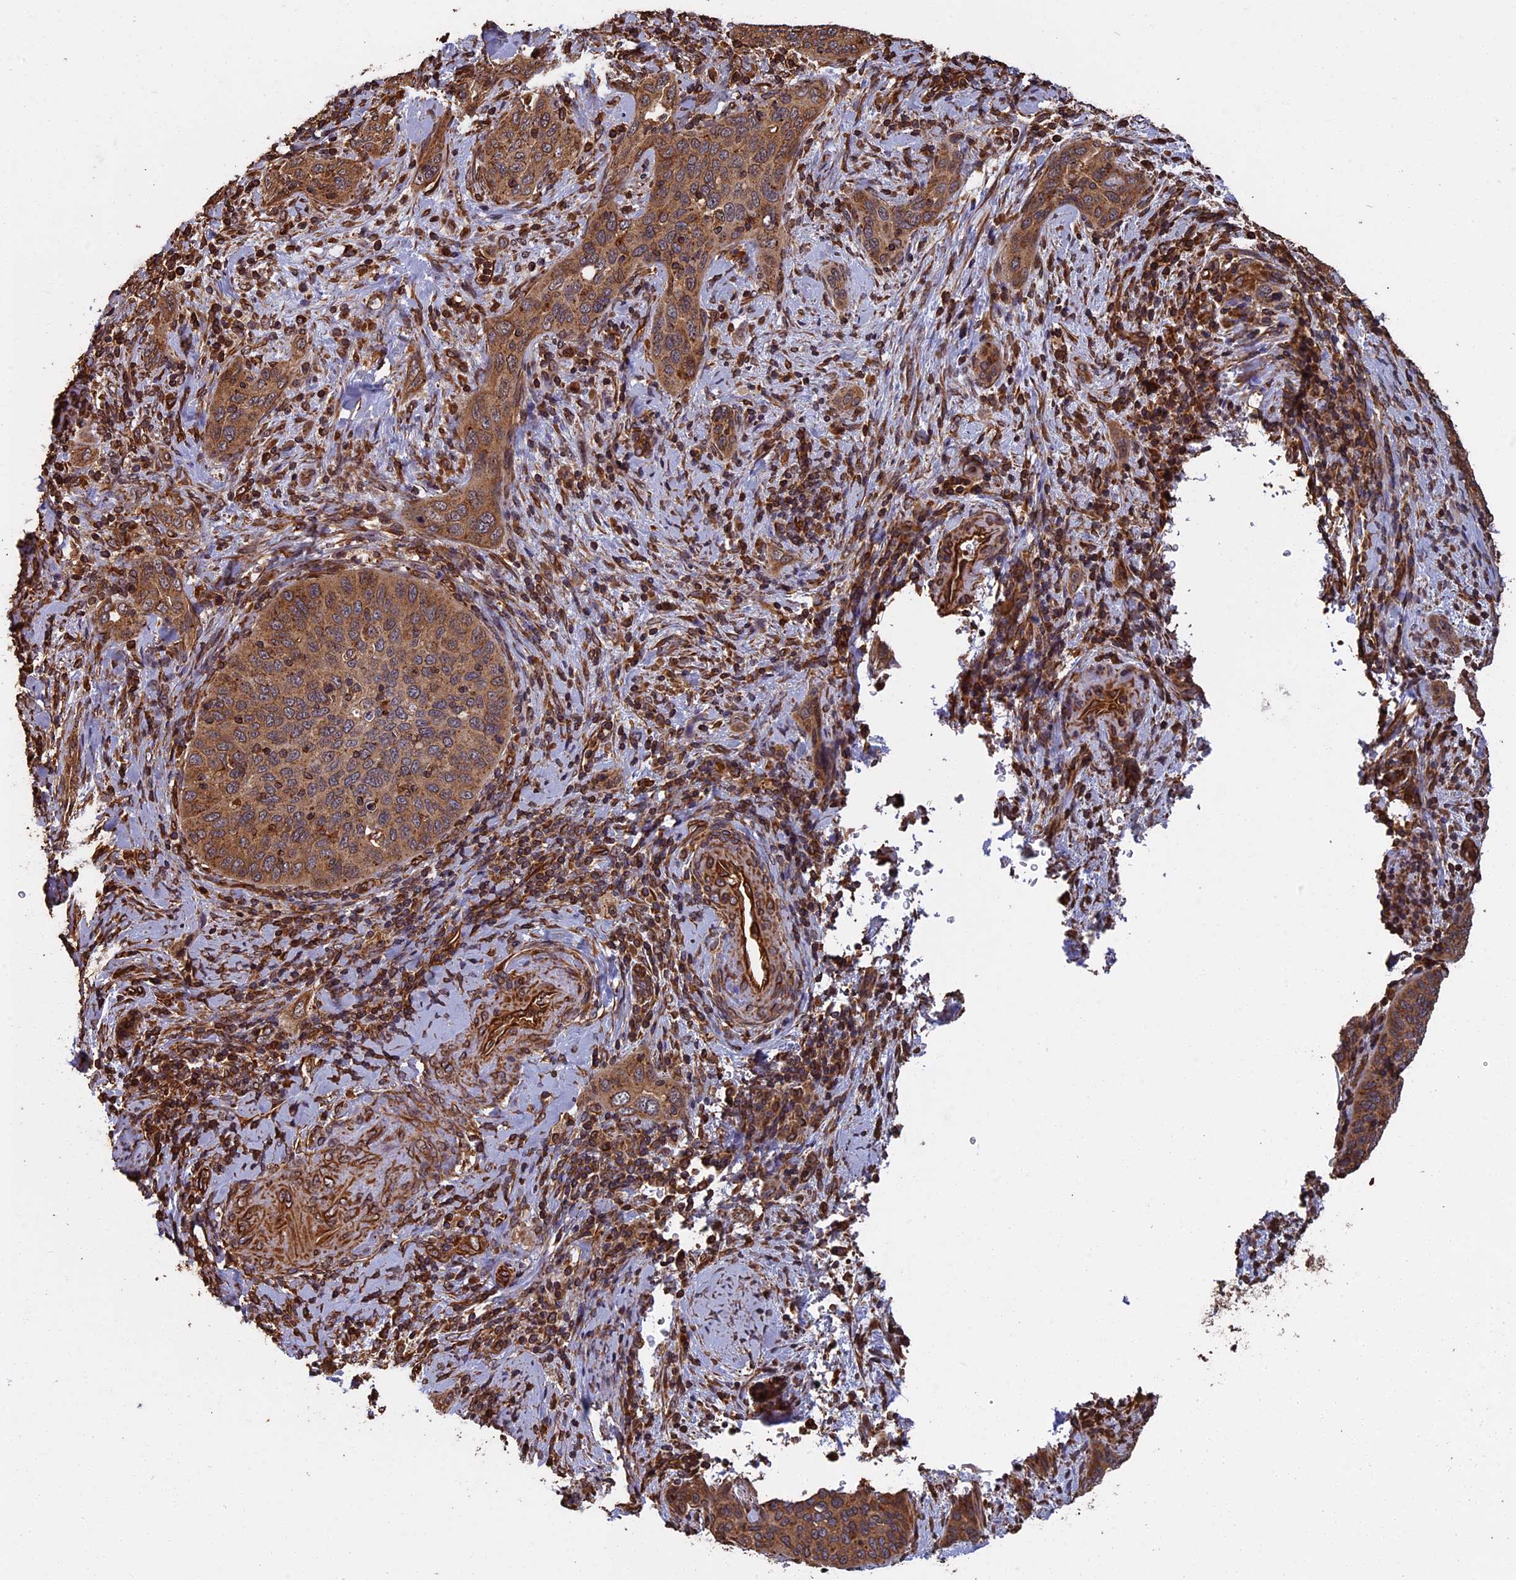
{"staining": {"intensity": "moderate", "quantity": ">75%", "location": "cytoplasmic/membranous"}, "tissue": "cervical cancer", "cell_type": "Tumor cells", "image_type": "cancer", "snomed": [{"axis": "morphology", "description": "Squamous cell carcinoma, NOS"}, {"axis": "topography", "description": "Cervix"}], "caption": "Moderate cytoplasmic/membranous protein expression is identified in approximately >75% of tumor cells in cervical squamous cell carcinoma. (IHC, brightfield microscopy, high magnification).", "gene": "CCDC124", "patient": {"sex": "female", "age": 60}}